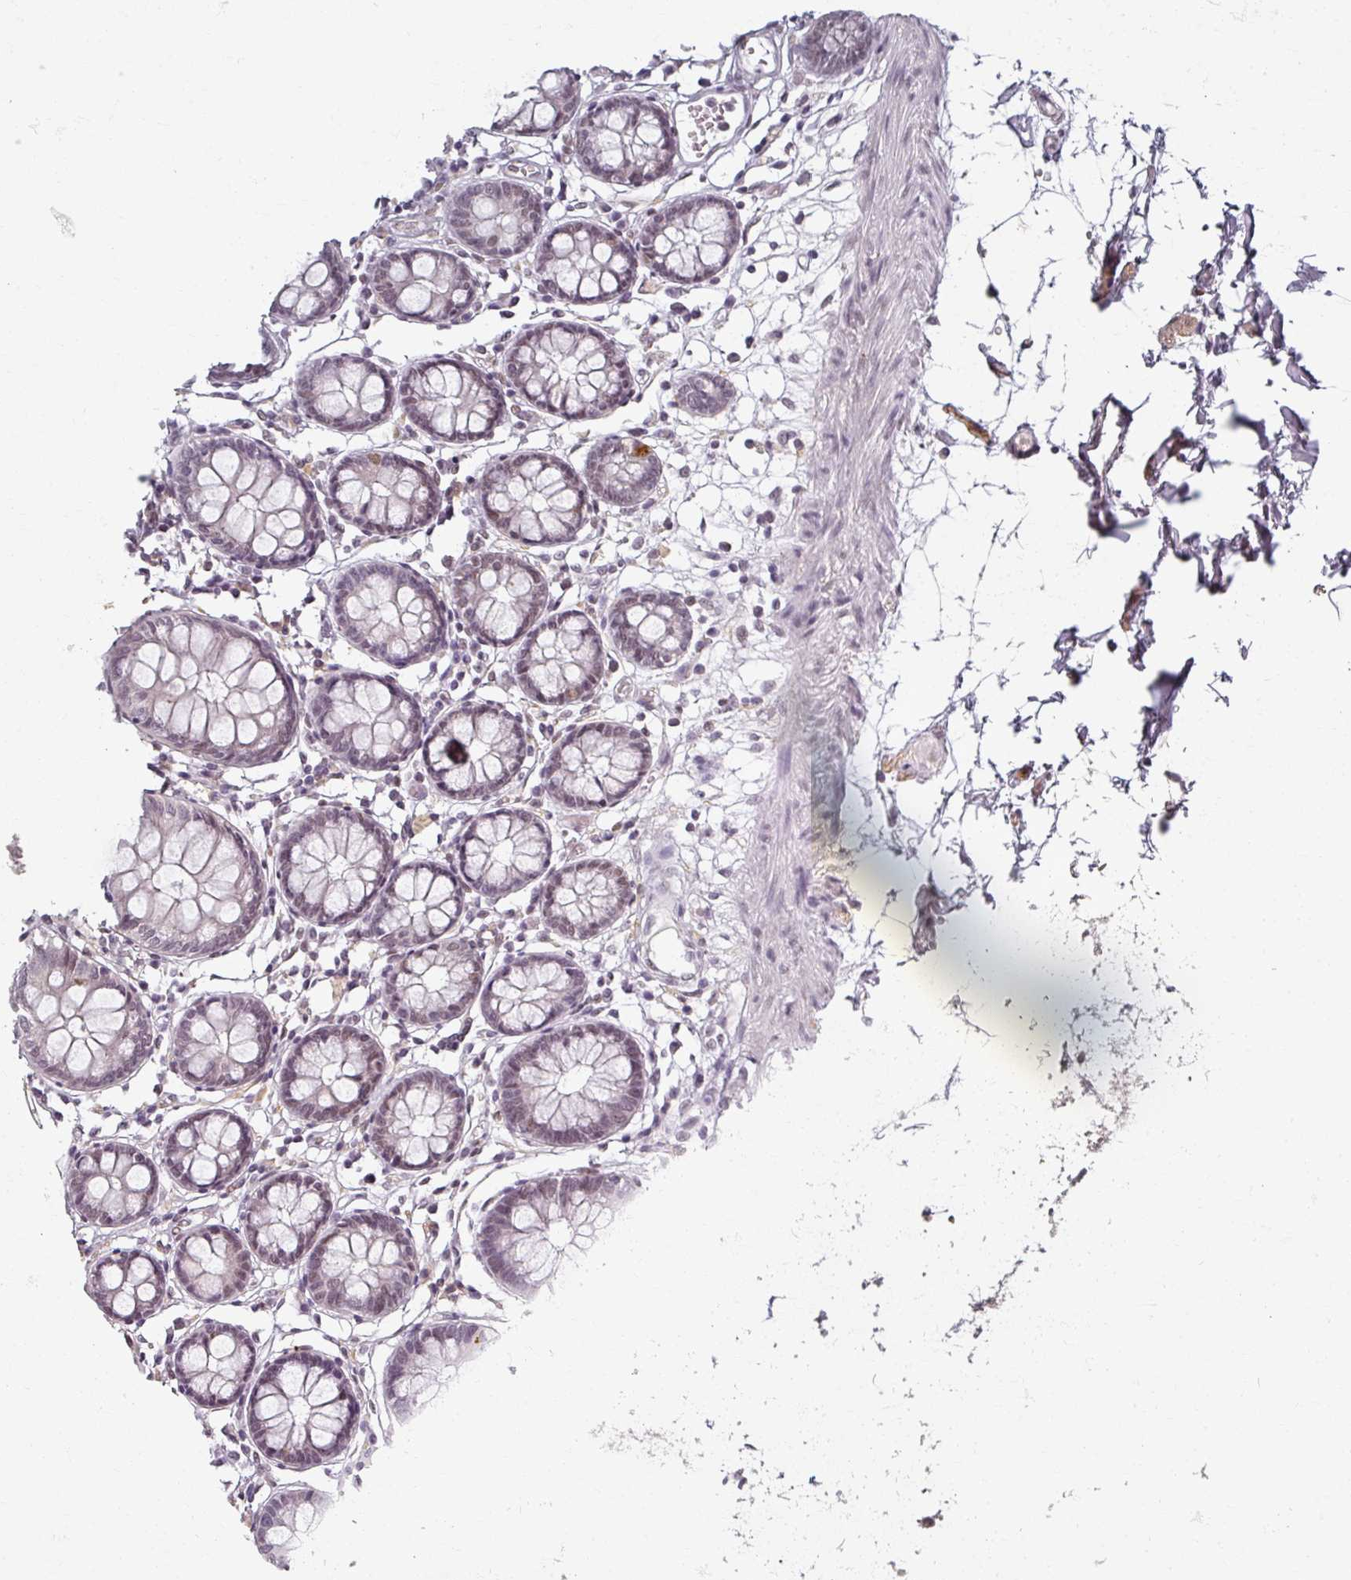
{"staining": {"intensity": "moderate", "quantity": "<25%", "location": "nuclear"}, "tissue": "colon", "cell_type": "Endothelial cells", "image_type": "normal", "snomed": [{"axis": "morphology", "description": "Normal tissue, NOS"}, {"axis": "topography", "description": "Colon"}], "caption": "The photomicrograph exhibits staining of unremarkable colon, revealing moderate nuclear protein staining (brown color) within endothelial cells. (brown staining indicates protein expression, while blue staining denotes nuclei).", "gene": "RIPOR3", "patient": {"sex": "female", "age": 84}}